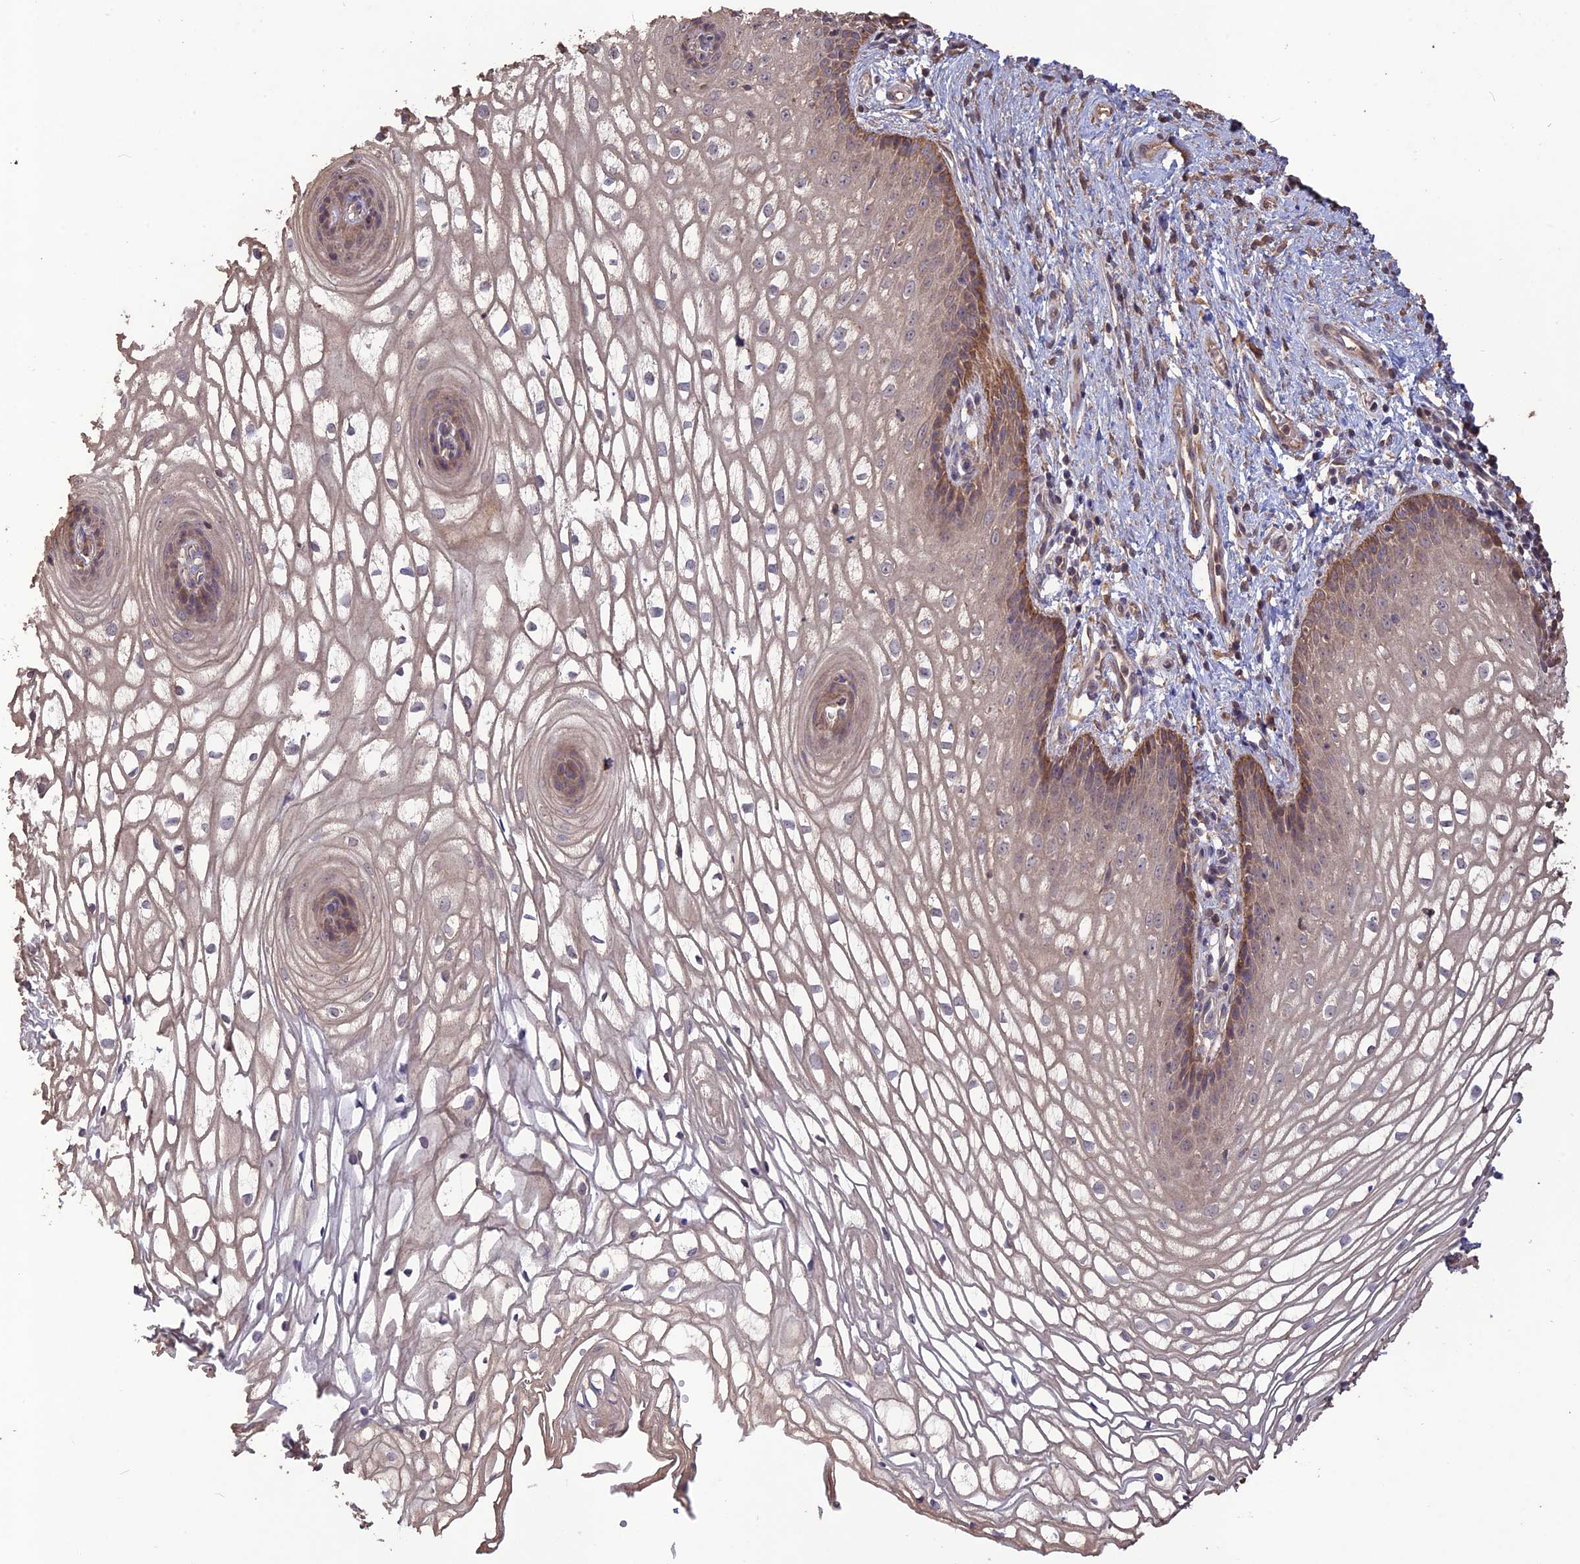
{"staining": {"intensity": "moderate", "quantity": "25%-75%", "location": "cytoplasmic/membranous"}, "tissue": "vagina", "cell_type": "Squamous epithelial cells", "image_type": "normal", "snomed": [{"axis": "morphology", "description": "Normal tissue, NOS"}, {"axis": "topography", "description": "Vagina"}], "caption": "Immunohistochemistry image of normal human vagina stained for a protein (brown), which displays medium levels of moderate cytoplasmic/membranous positivity in approximately 25%-75% of squamous epithelial cells.", "gene": "LAYN", "patient": {"sex": "female", "age": 34}}